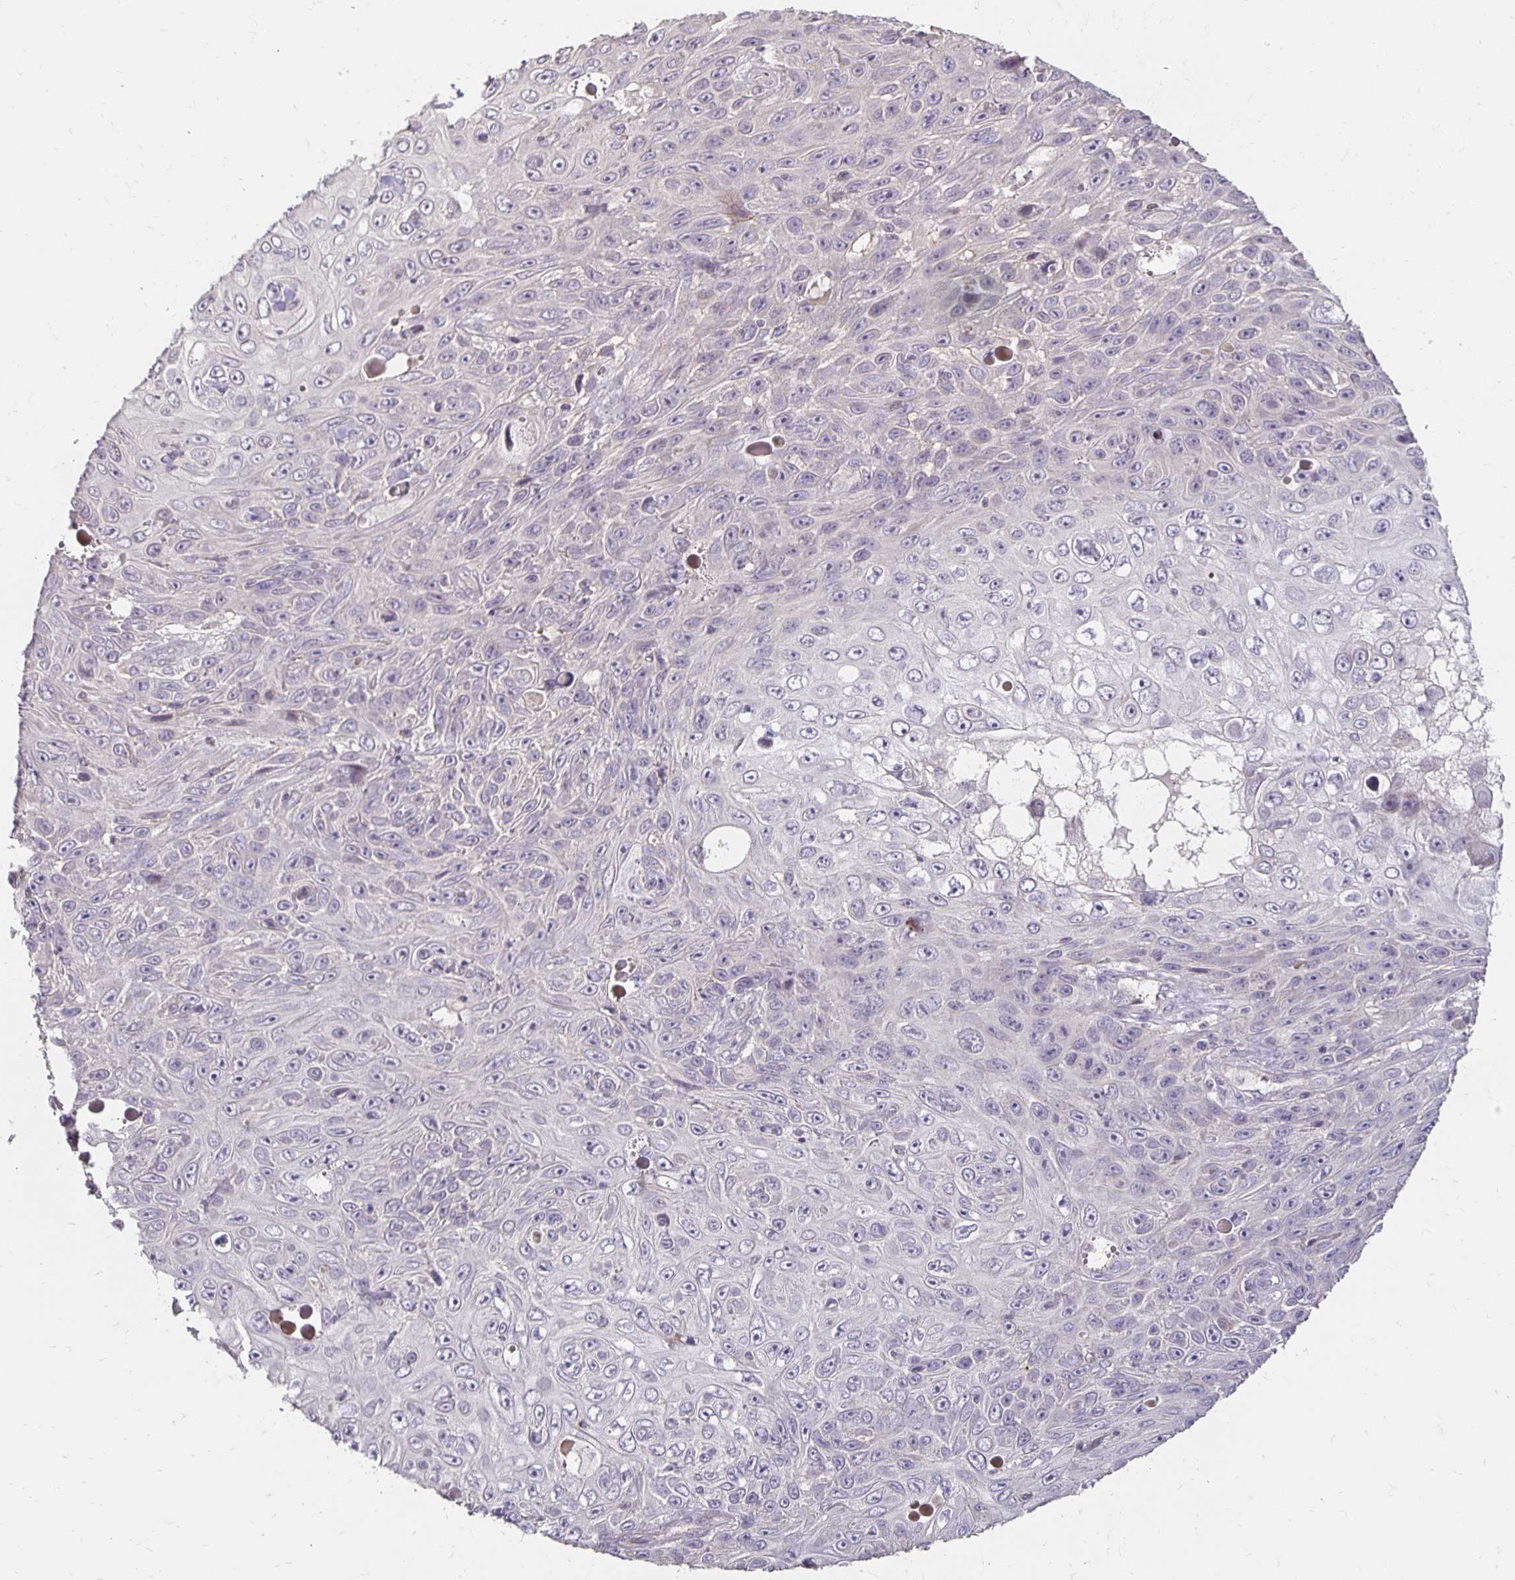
{"staining": {"intensity": "negative", "quantity": "none", "location": "none"}, "tissue": "skin cancer", "cell_type": "Tumor cells", "image_type": "cancer", "snomed": [{"axis": "morphology", "description": "Squamous cell carcinoma, NOS"}, {"axis": "topography", "description": "Skin"}], "caption": "A histopathology image of skin squamous cell carcinoma stained for a protein shows no brown staining in tumor cells.", "gene": "CST6", "patient": {"sex": "male", "age": 82}}